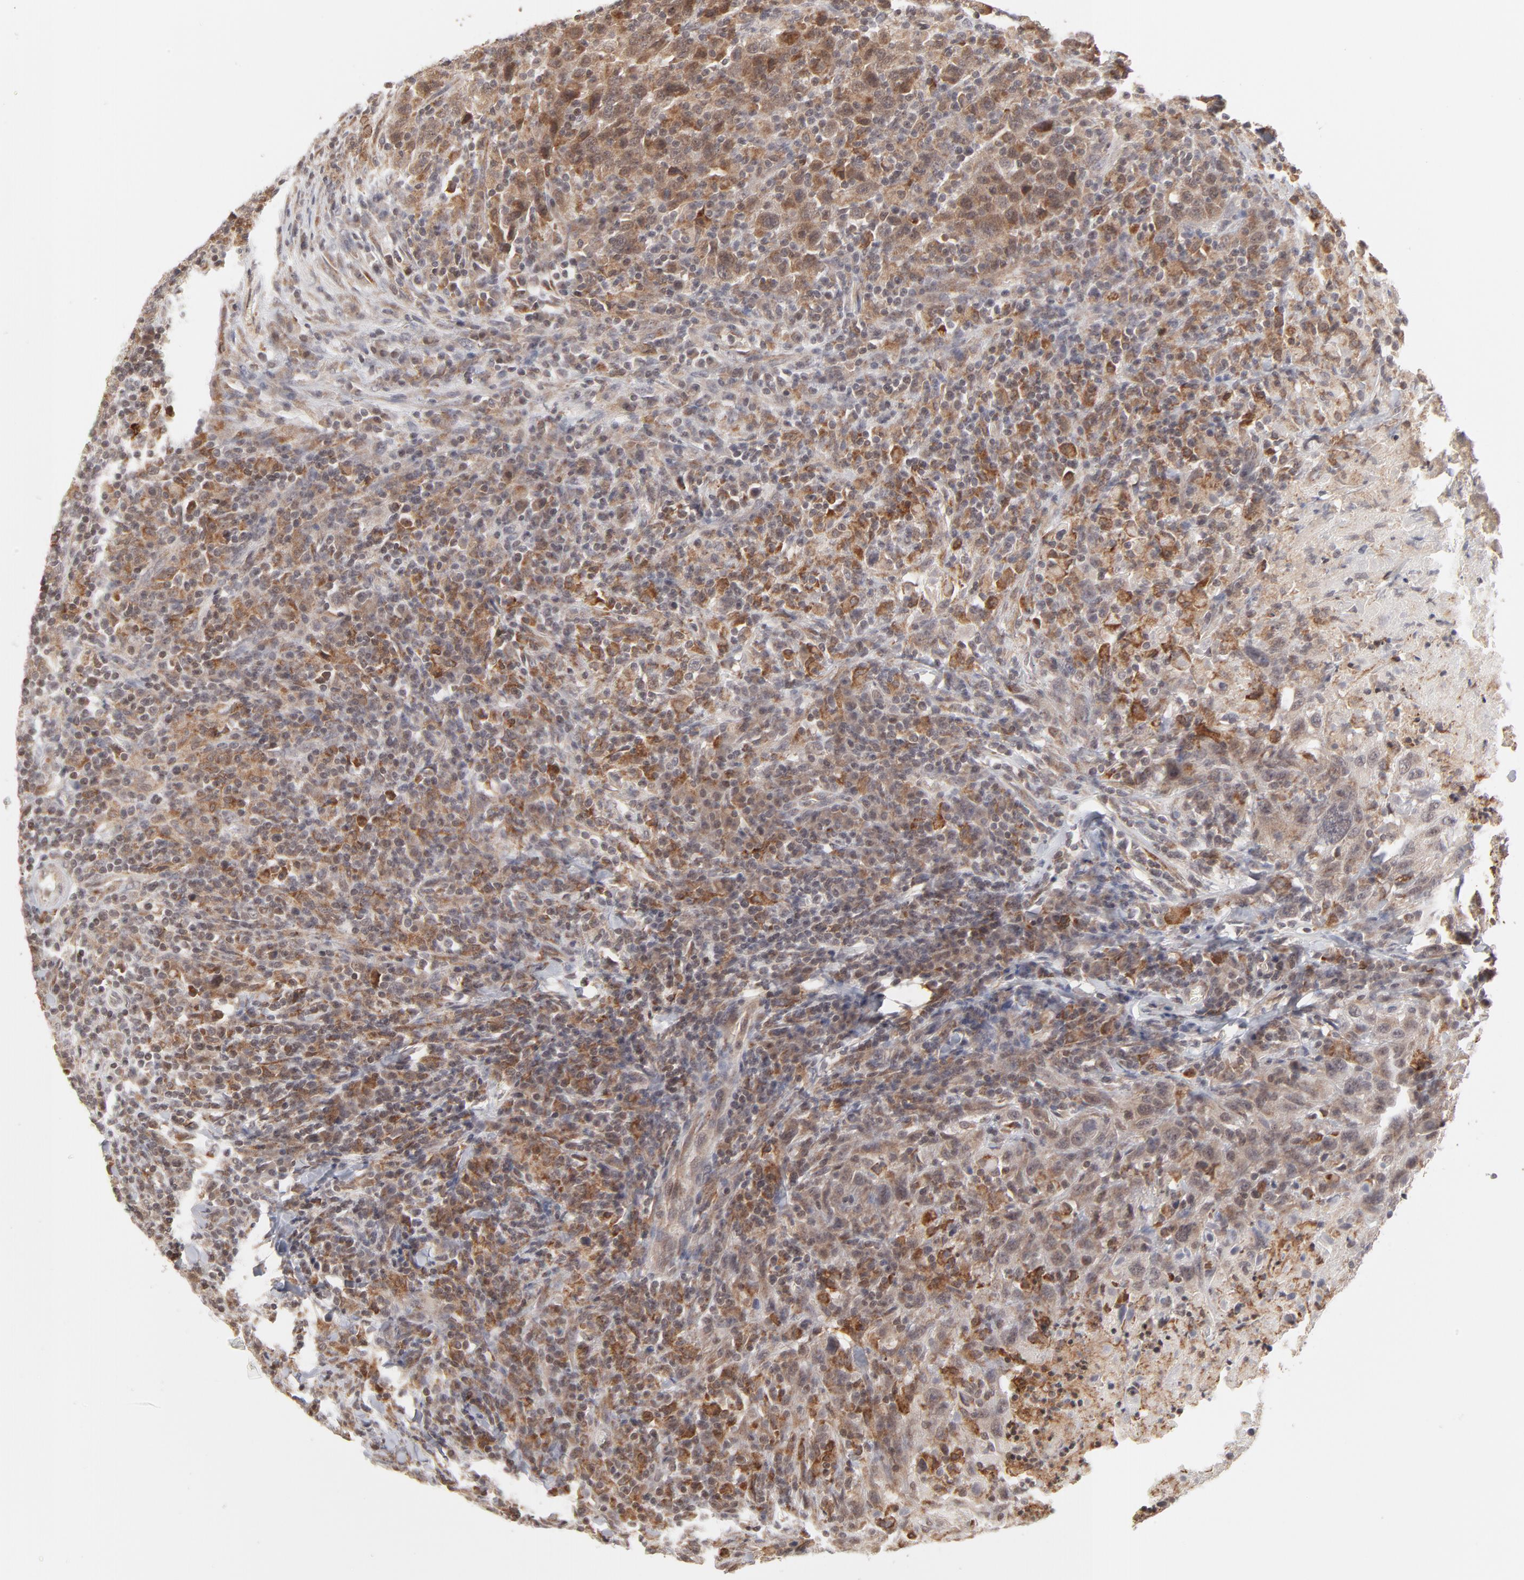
{"staining": {"intensity": "moderate", "quantity": ">75%", "location": "cytoplasmic/membranous"}, "tissue": "urothelial cancer", "cell_type": "Tumor cells", "image_type": "cancer", "snomed": [{"axis": "morphology", "description": "Urothelial carcinoma, High grade"}, {"axis": "topography", "description": "Urinary bladder"}], "caption": "The image reveals a brown stain indicating the presence of a protein in the cytoplasmic/membranous of tumor cells in high-grade urothelial carcinoma.", "gene": "ARIH1", "patient": {"sex": "male", "age": 61}}